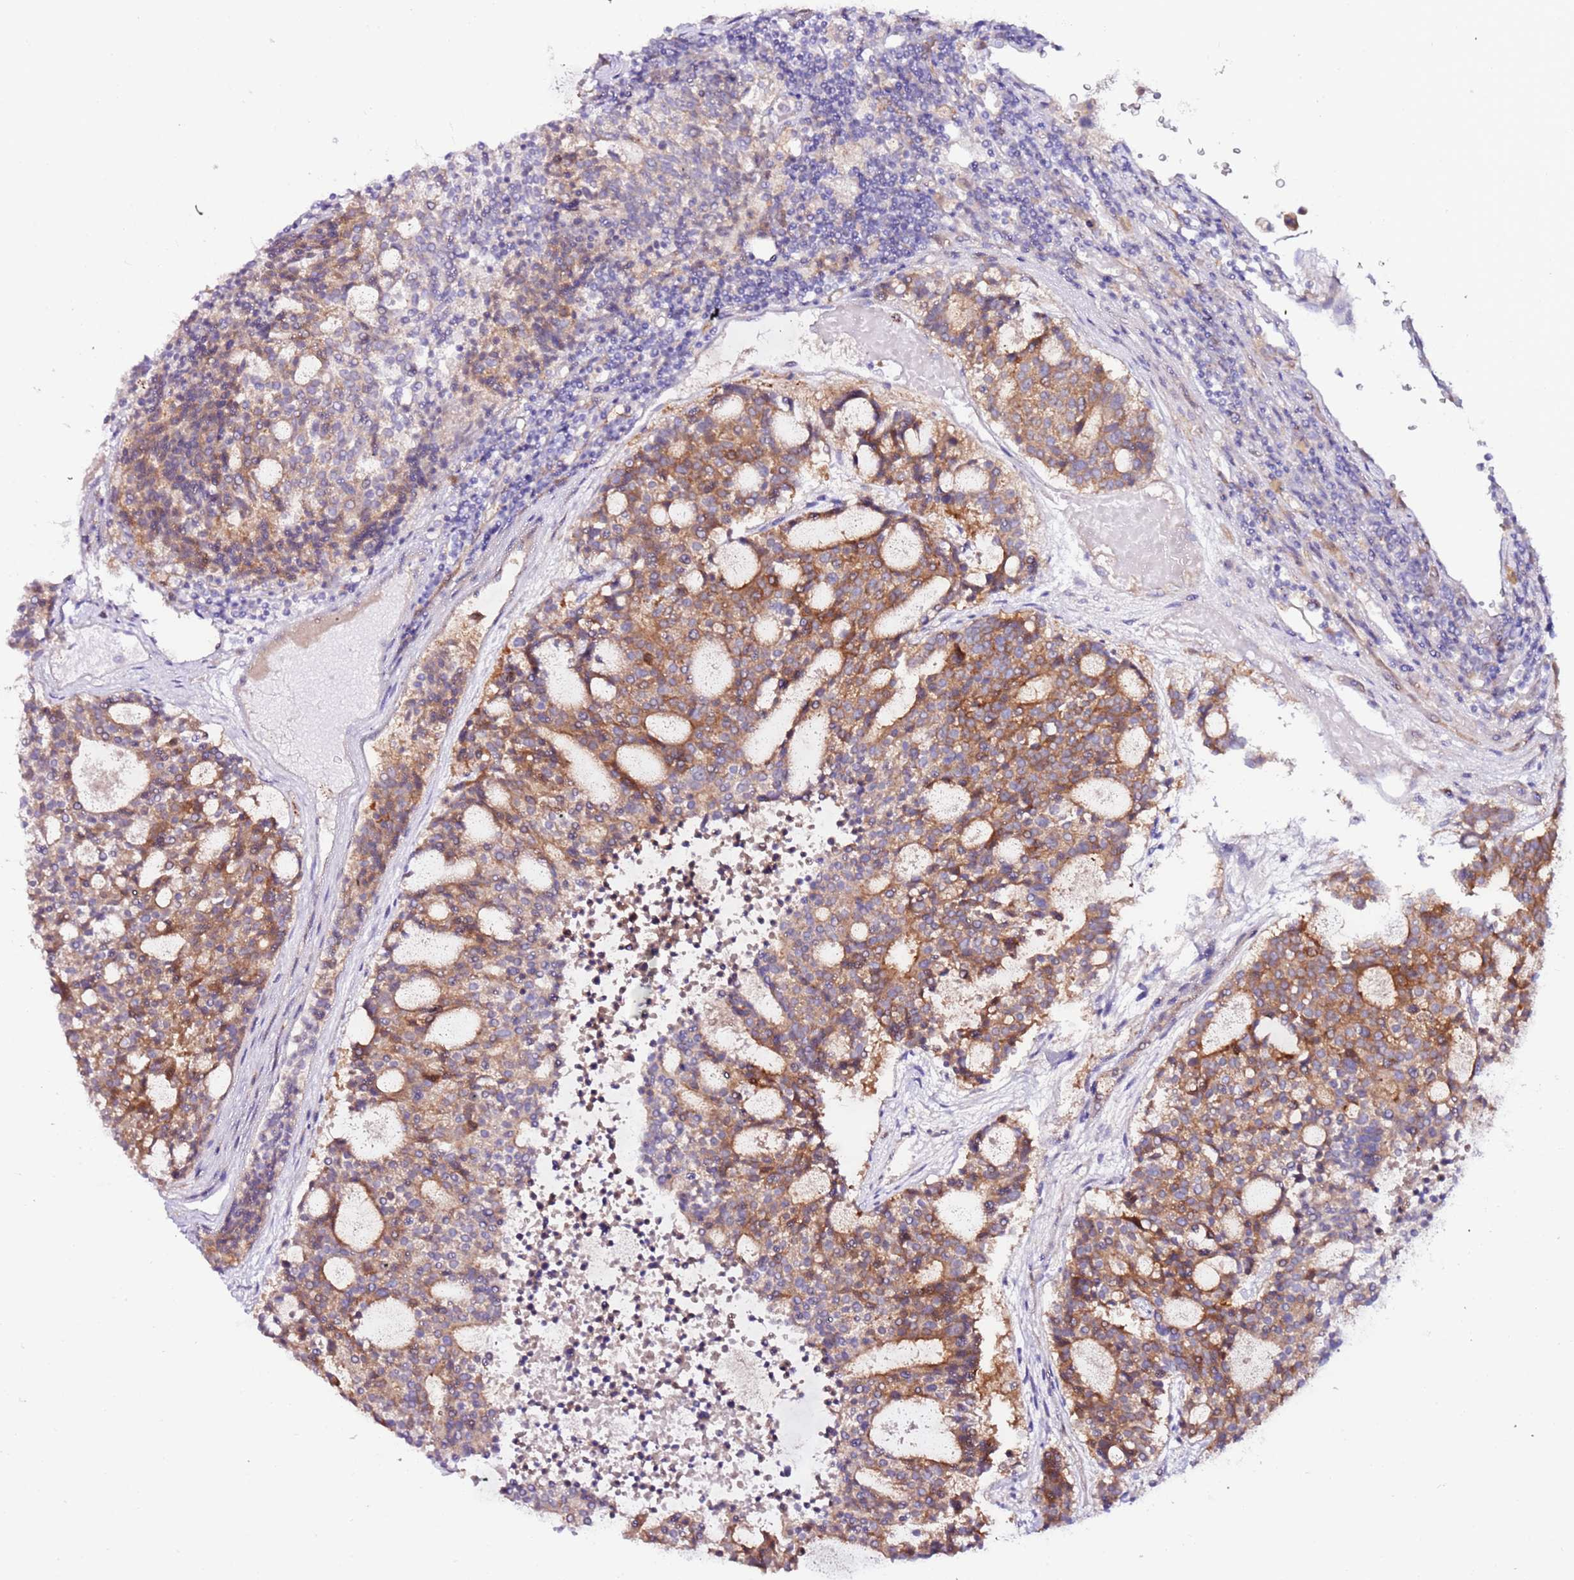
{"staining": {"intensity": "moderate", "quantity": ">75%", "location": "cytoplasmic/membranous"}, "tissue": "carcinoid", "cell_type": "Tumor cells", "image_type": "cancer", "snomed": [{"axis": "morphology", "description": "Carcinoid, malignant, NOS"}, {"axis": "topography", "description": "Pancreas"}], "caption": "Malignant carcinoid stained with DAB (3,3'-diaminobenzidine) immunohistochemistry (IHC) displays medium levels of moderate cytoplasmic/membranous staining in approximately >75% of tumor cells. Ihc stains the protein in brown and the nuclei are stained blue.", "gene": "FLVCR1", "patient": {"sex": "female", "age": 54}}